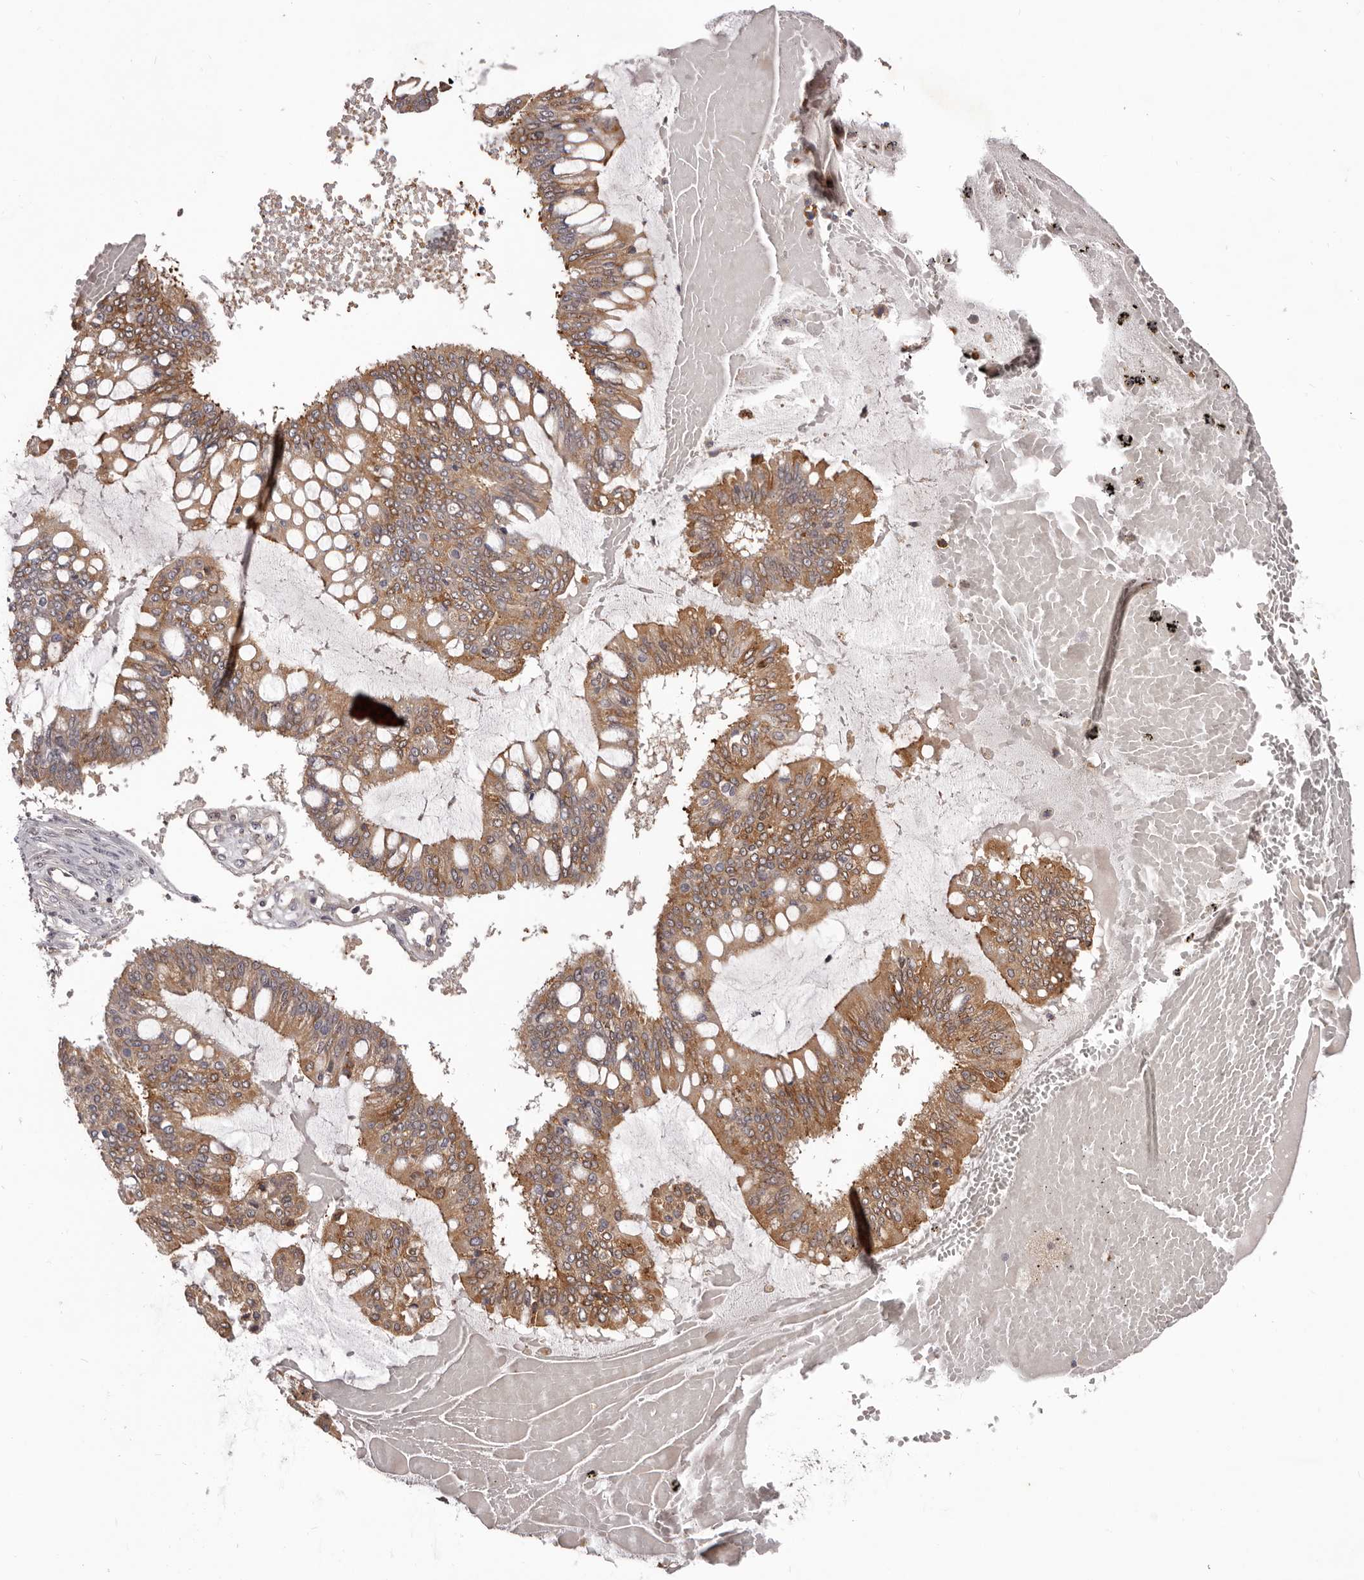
{"staining": {"intensity": "moderate", "quantity": ">75%", "location": "cytoplasmic/membranous"}, "tissue": "ovarian cancer", "cell_type": "Tumor cells", "image_type": "cancer", "snomed": [{"axis": "morphology", "description": "Cystadenocarcinoma, mucinous, NOS"}, {"axis": "topography", "description": "Ovary"}], "caption": "This photomicrograph demonstrates immunohistochemistry staining of ovarian cancer (mucinous cystadenocarcinoma), with medium moderate cytoplasmic/membranous positivity in about >75% of tumor cells.", "gene": "MDP1", "patient": {"sex": "female", "age": 73}}